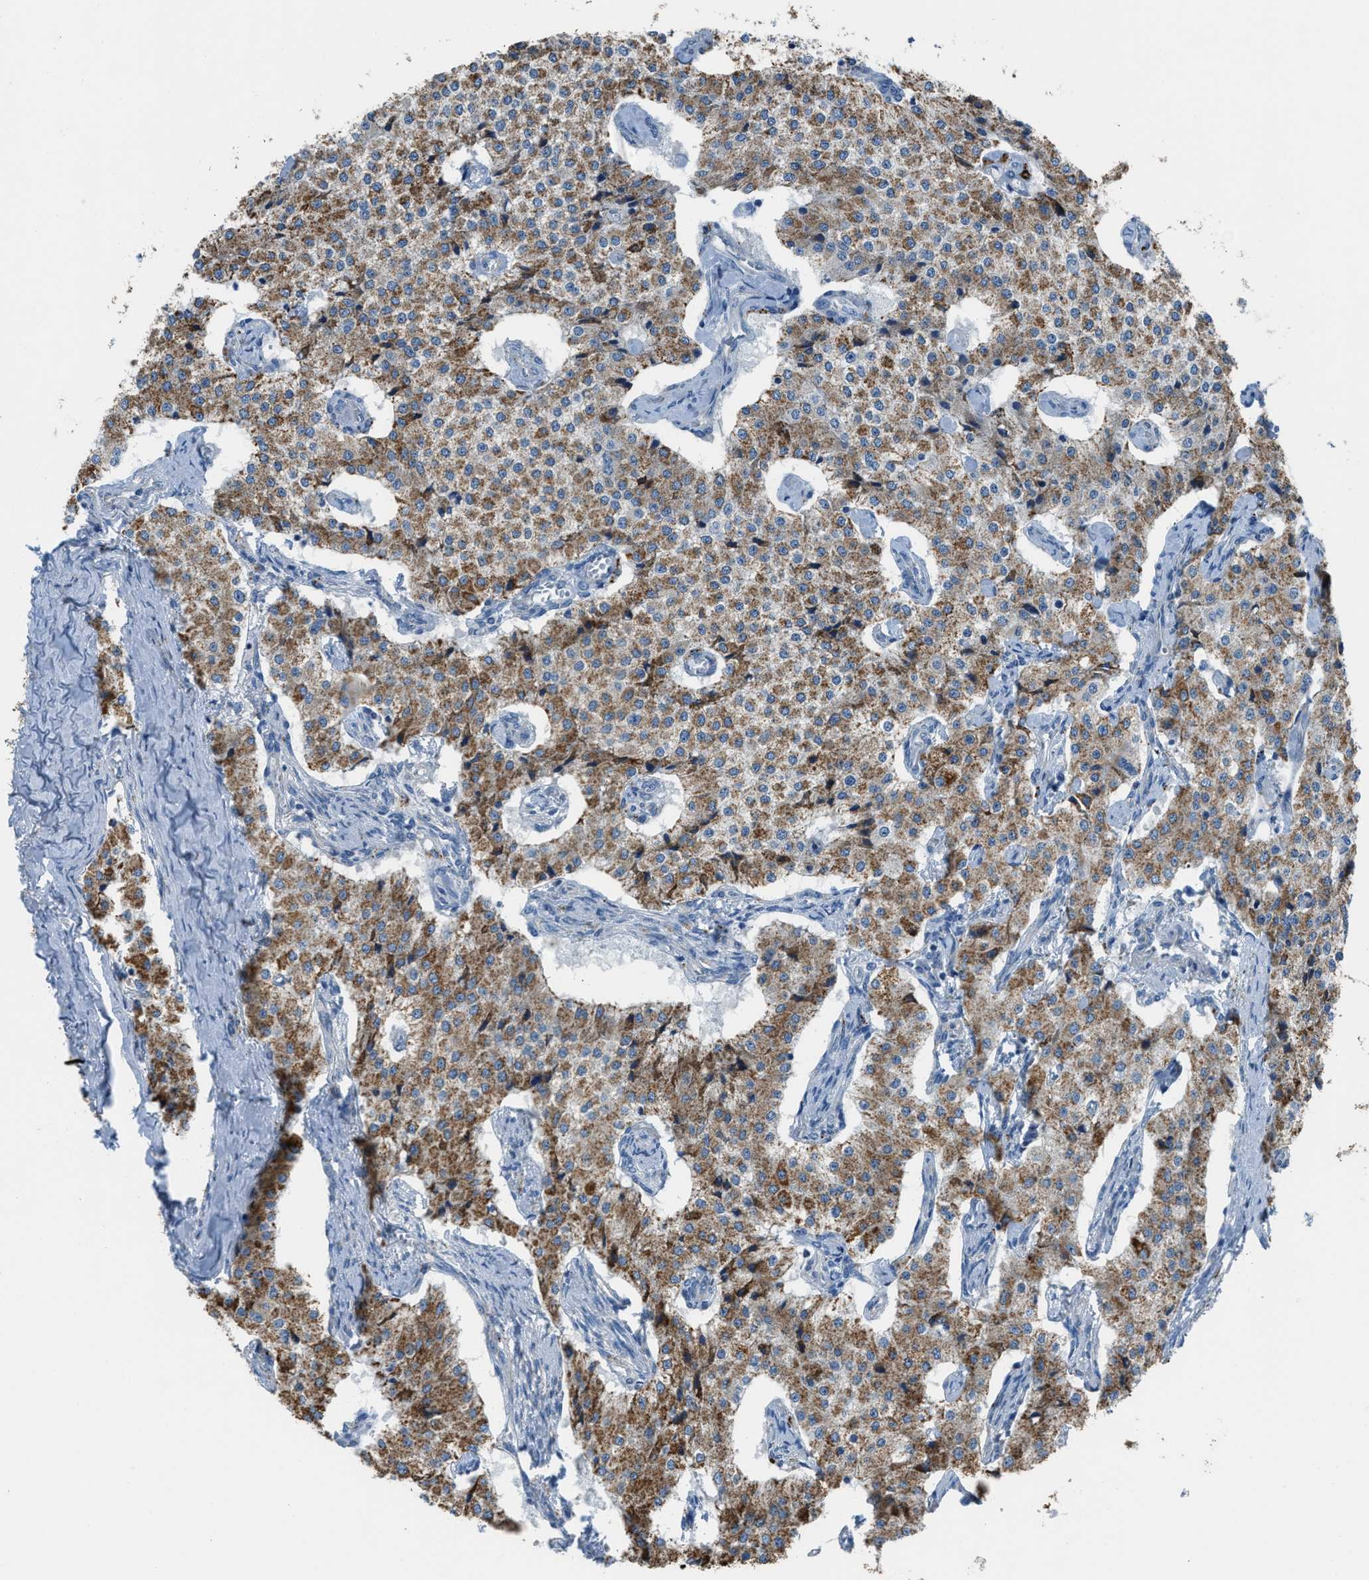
{"staining": {"intensity": "moderate", "quantity": ">75%", "location": "cytoplasmic/membranous"}, "tissue": "carcinoid", "cell_type": "Tumor cells", "image_type": "cancer", "snomed": [{"axis": "morphology", "description": "Carcinoid, malignant, NOS"}, {"axis": "topography", "description": "Colon"}], "caption": "Immunohistochemistry of malignant carcinoid displays medium levels of moderate cytoplasmic/membranous expression in about >75% of tumor cells.", "gene": "SMIM20", "patient": {"sex": "female", "age": 52}}